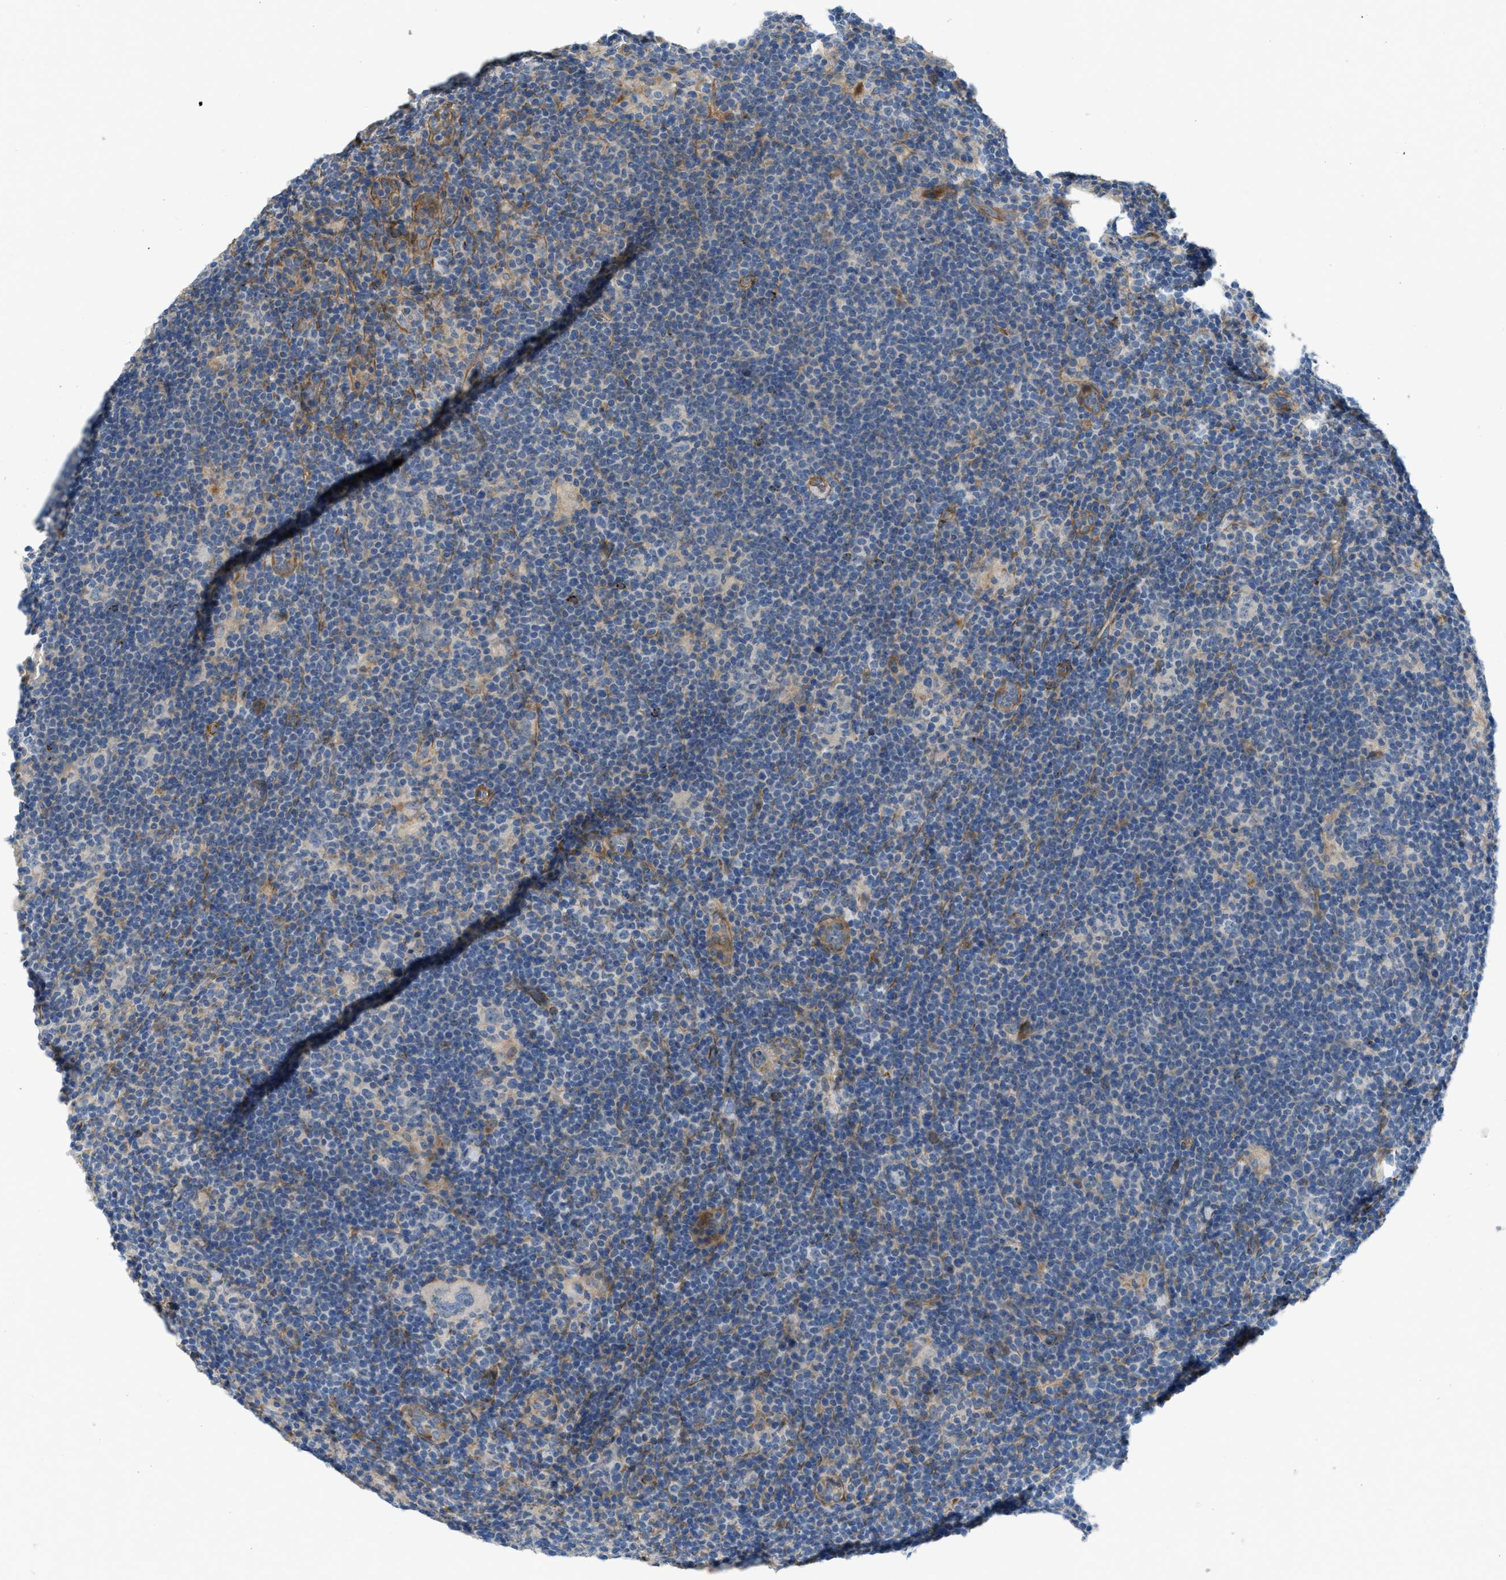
{"staining": {"intensity": "weak", "quantity": "<25%", "location": "cytoplasmic/membranous"}, "tissue": "lymphoma", "cell_type": "Tumor cells", "image_type": "cancer", "snomed": [{"axis": "morphology", "description": "Hodgkin's disease, NOS"}, {"axis": "topography", "description": "Lymph node"}], "caption": "High magnification brightfield microscopy of lymphoma stained with DAB (3,3'-diaminobenzidine) (brown) and counterstained with hematoxylin (blue): tumor cells show no significant positivity.", "gene": "BMPR1A", "patient": {"sex": "female", "age": 57}}